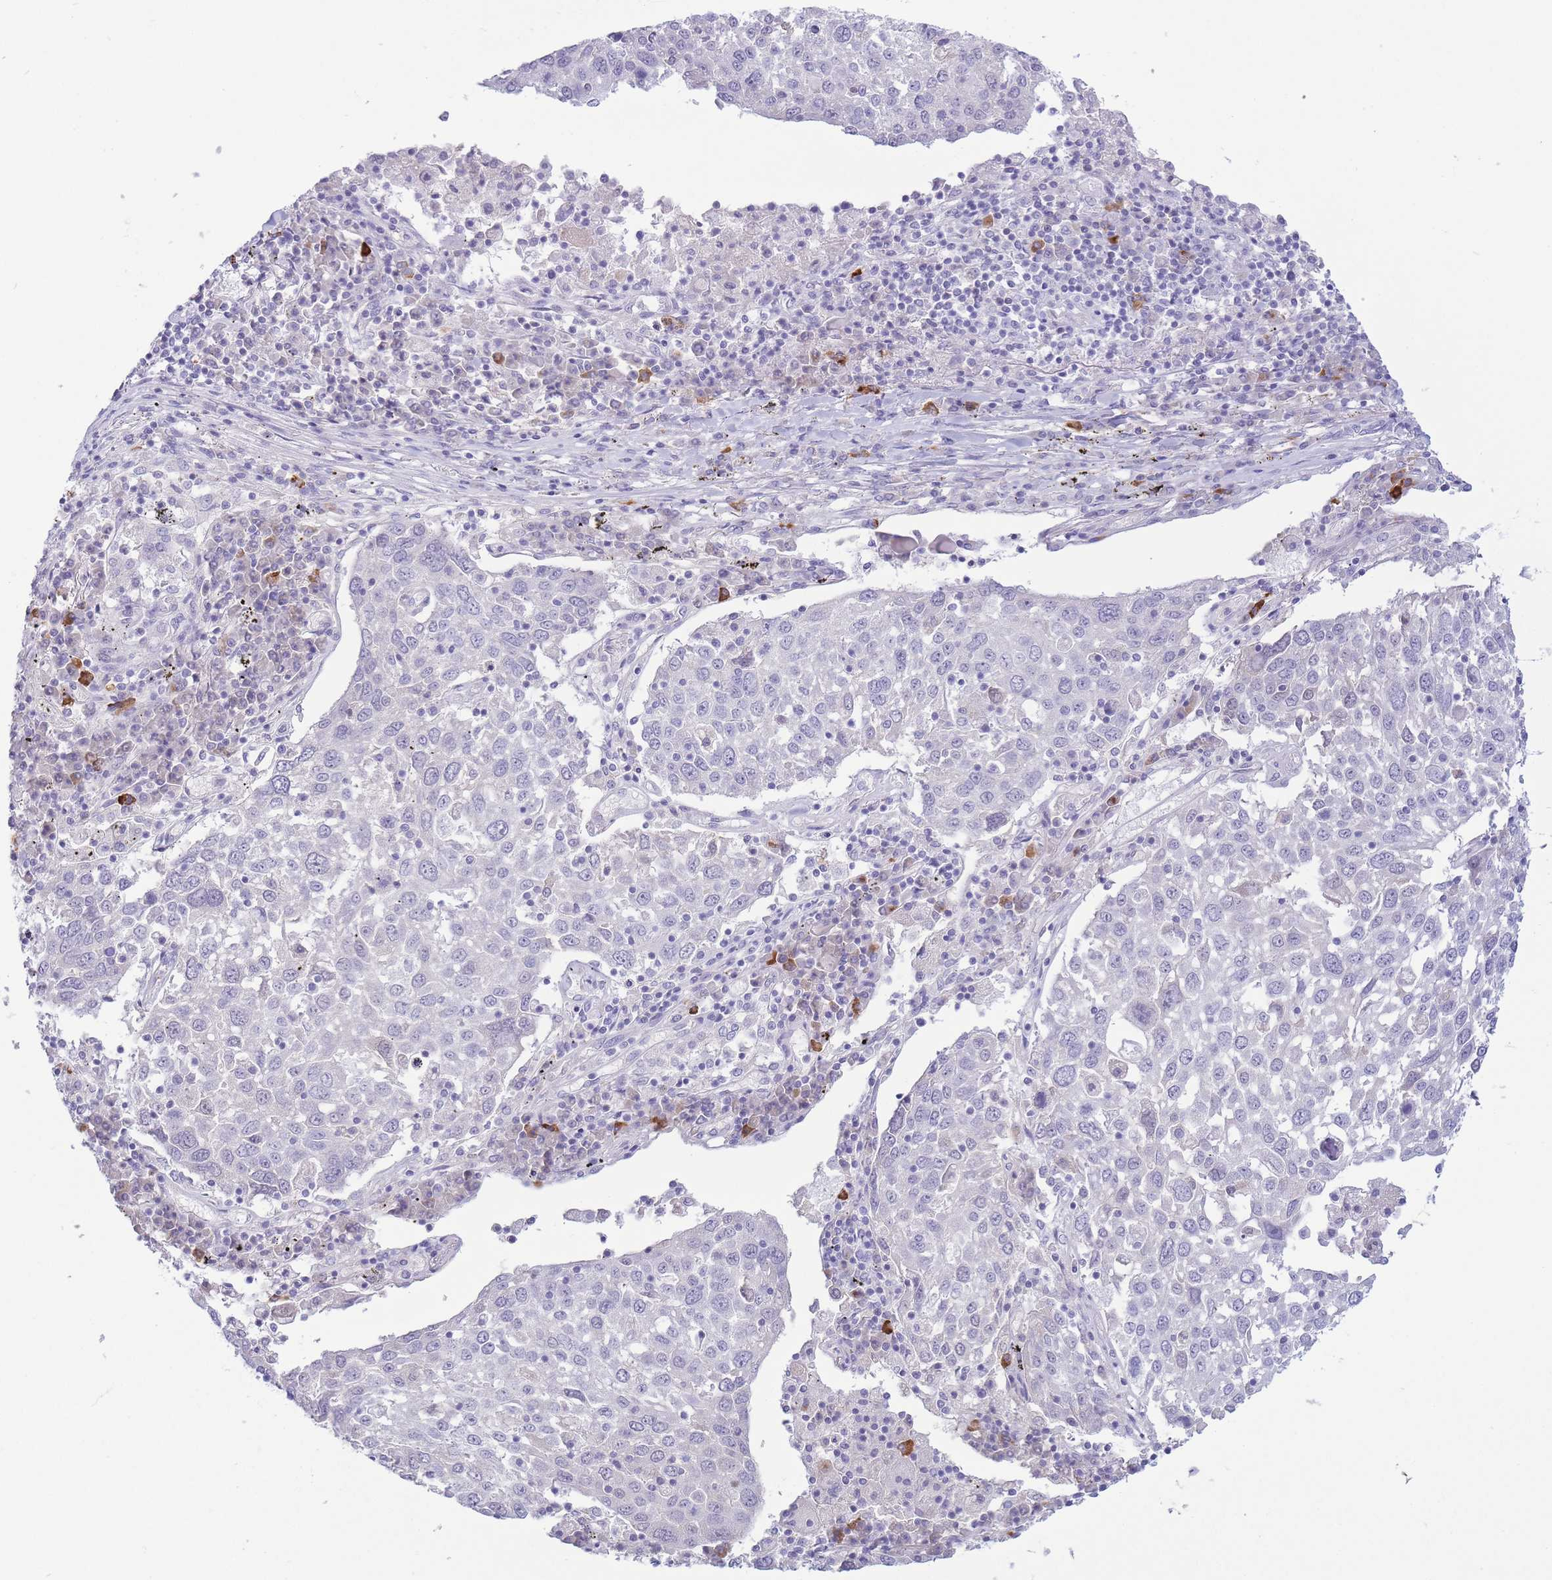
{"staining": {"intensity": "negative", "quantity": "none", "location": "none"}, "tissue": "lung cancer", "cell_type": "Tumor cells", "image_type": "cancer", "snomed": [{"axis": "morphology", "description": "Squamous cell carcinoma, NOS"}, {"axis": "topography", "description": "Lung"}], "caption": "Immunohistochemical staining of lung squamous cell carcinoma demonstrates no significant positivity in tumor cells. (DAB (3,3'-diaminobenzidine) IHC, high magnification).", "gene": "ASAP3", "patient": {"sex": "male", "age": 65}}